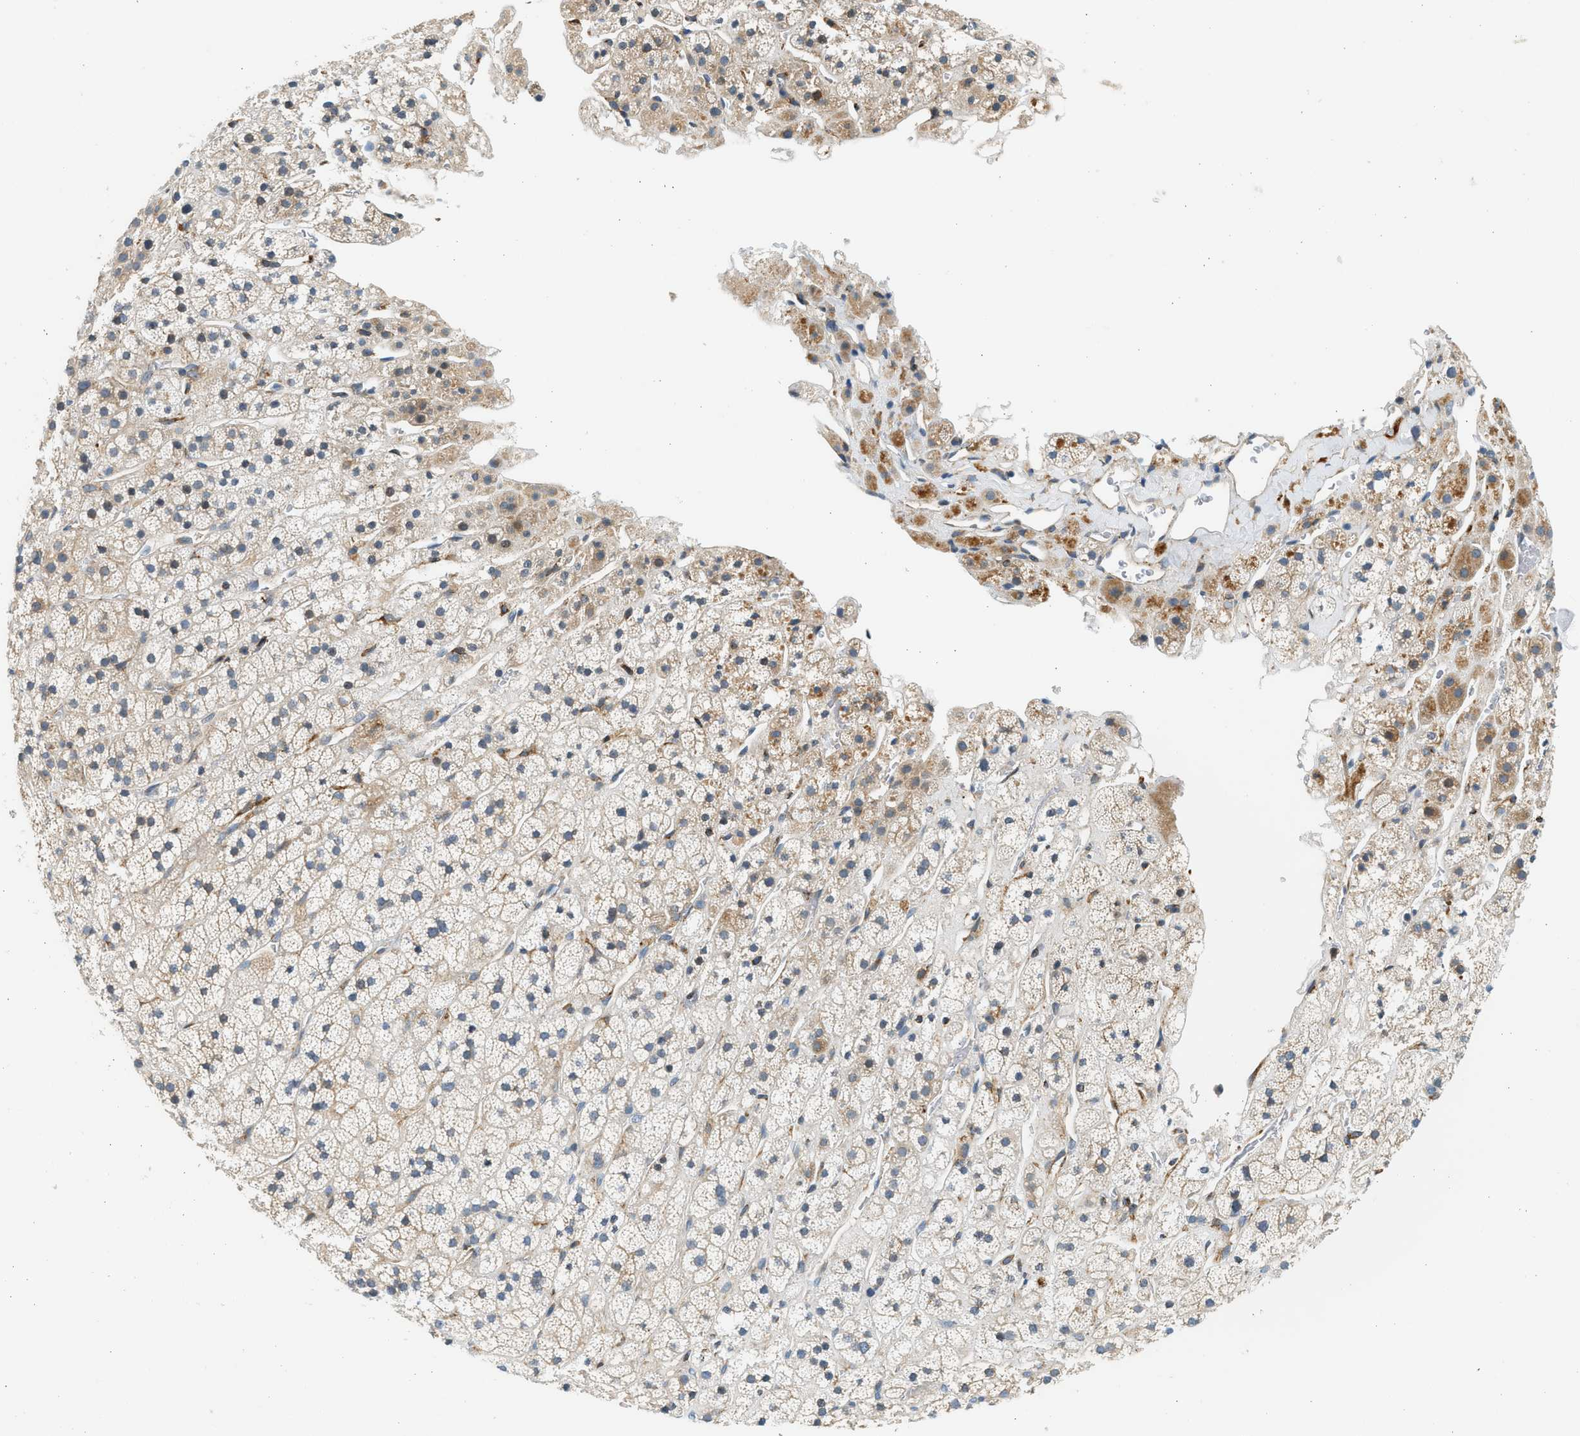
{"staining": {"intensity": "moderate", "quantity": "25%-75%", "location": "cytoplasmic/membranous"}, "tissue": "adrenal gland", "cell_type": "Glandular cells", "image_type": "normal", "snomed": [{"axis": "morphology", "description": "Normal tissue, NOS"}, {"axis": "topography", "description": "Adrenal gland"}], "caption": "Glandular cells display medium levels of moderate cytoplasmic/membranous positivity in about 25%-75% of cells in unremarkable human adrenal gland. (brown staining indicates protein expression, while blue staining denotes nuclei).", "gene": "KDELR2", "patient": {"sex": "male", "age": 56}}